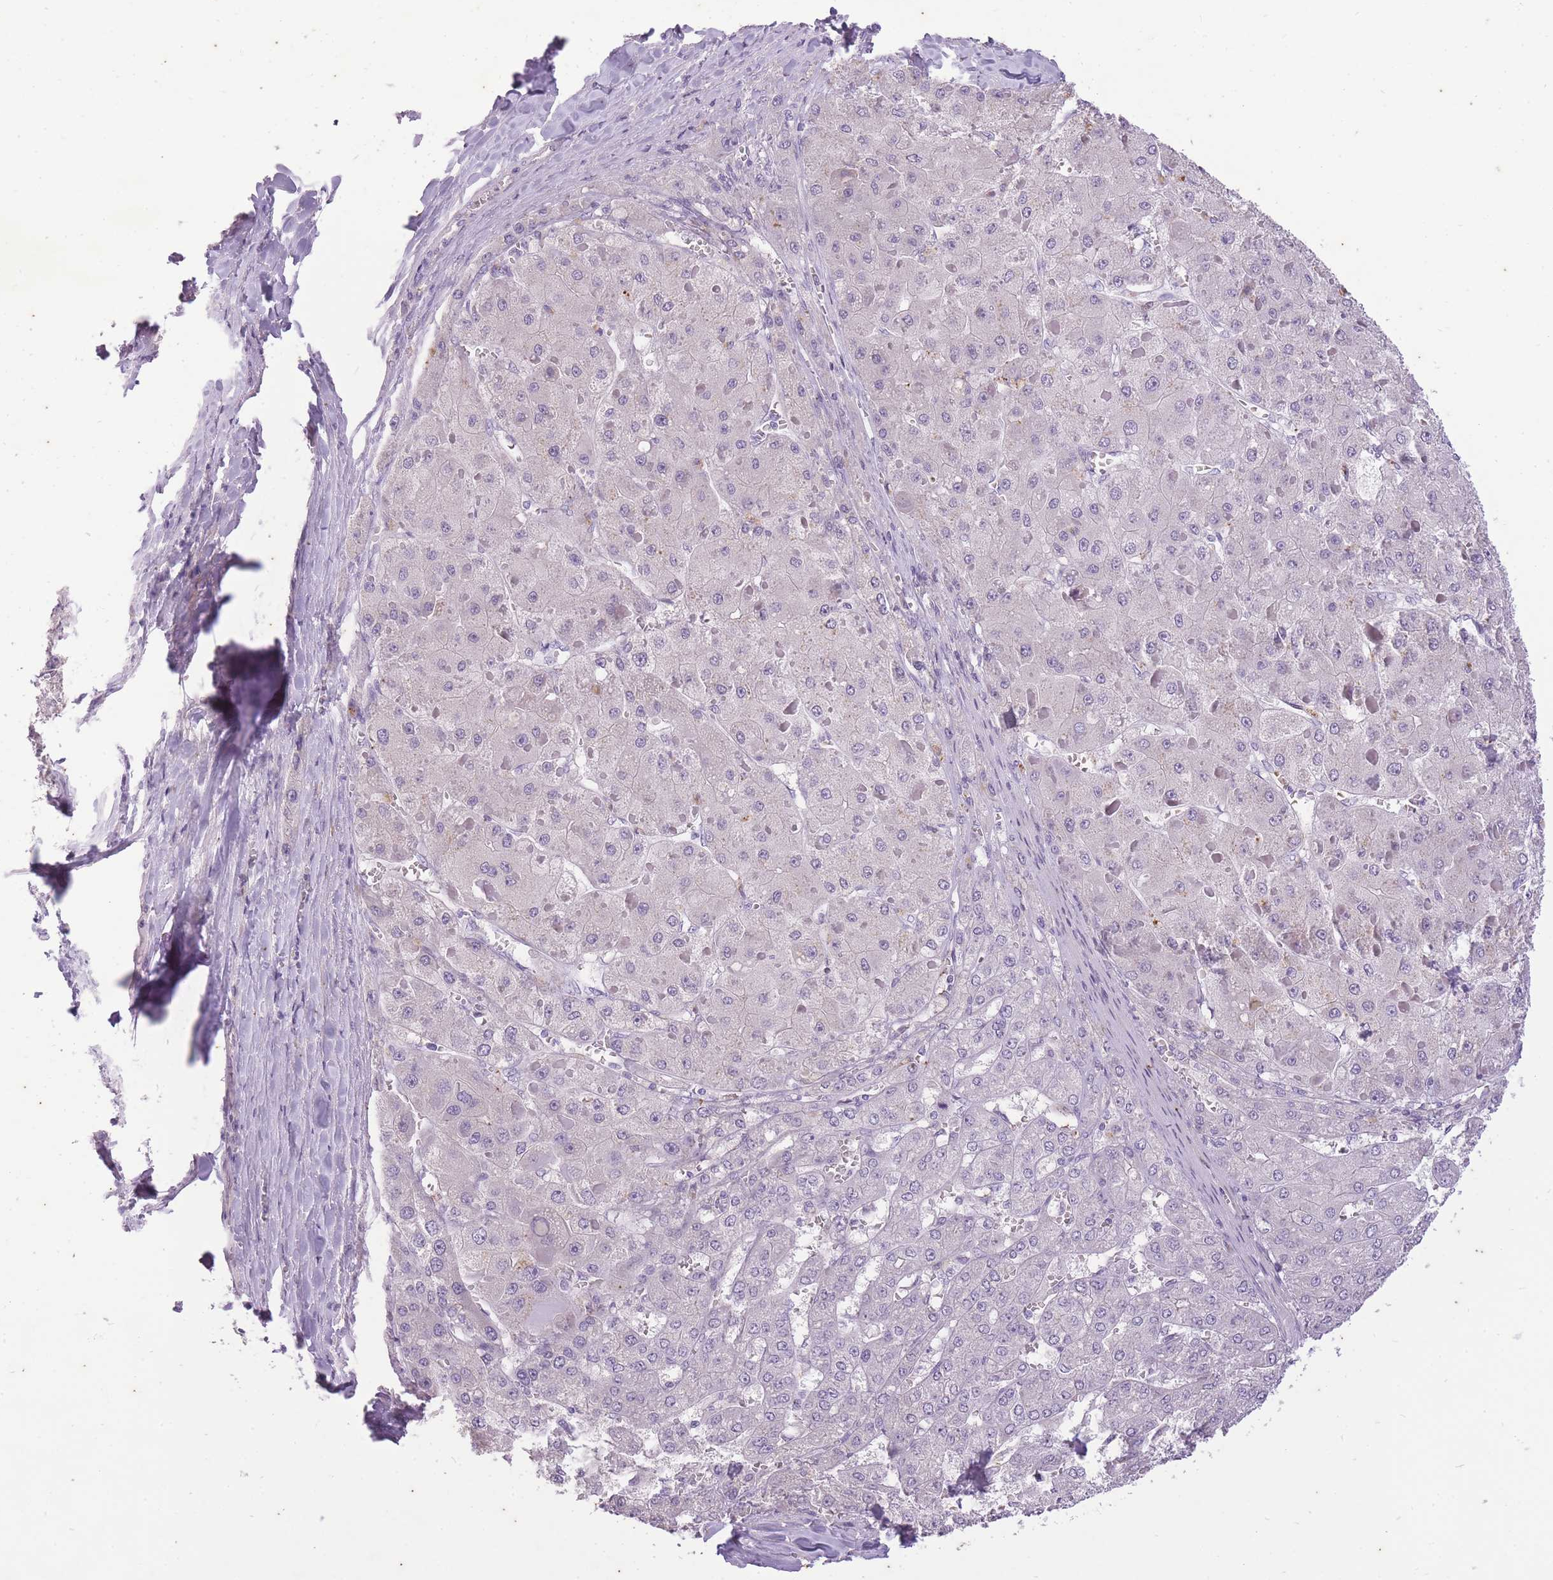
{"staining": {"intensity": "negative", "quantity": "none", "location": "none"}, "tissue": "liver cancer", "cell_type": "Tumor cells", "image_type": "cancer", "snomed": [{"axis": "morphology", "description": "Carcinoma, Hepatocellular, NOS"}, {"axis": "topography", "description": "Liver"}], "caption": "Immunohistochemistry image of neoplastic tissue: human liver cancer stained with DAB shows no significant protein expression in tumor cells.", "gene": "CNTNAP3", "patient": {"sex": "female", "age": 73}}